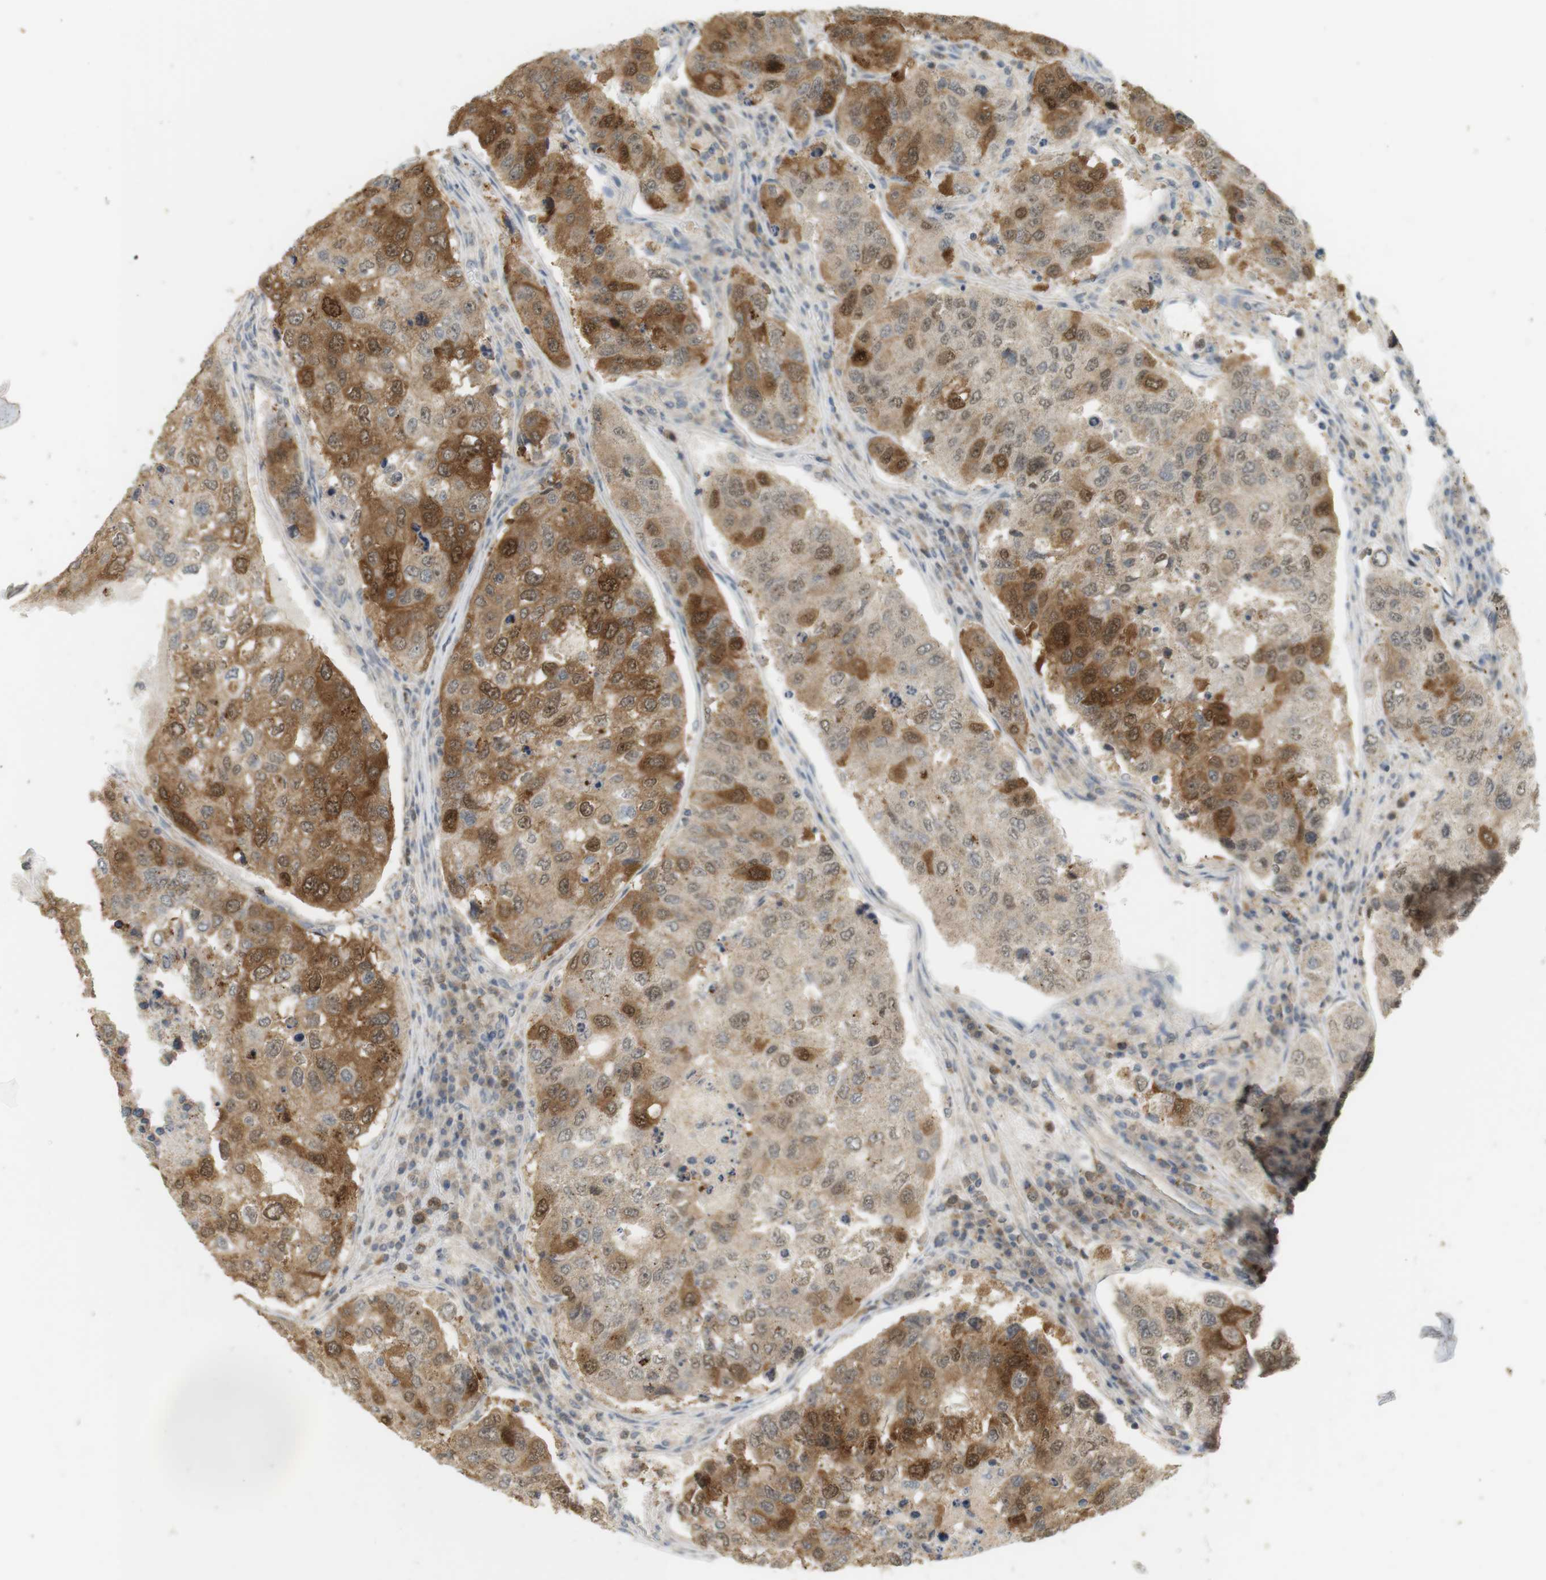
{"staining": {"intensity": "moderate", "quantity": ">75%", "location": "cytoplasmic/membranous"}, "tissue": "urothelial cancer", "cell_type": "Tumor cells", "image_type": "cancer", "snomed": [{"axis": "morphology", "description": "Urothelial carcinoma, High grade"}, {"axis": "topography", "description": "Lymph node"}, {"axis": "topography", "description": "Urinary bladder"}], "caption": "High-grade urothelial carcinoma stained with a protein marker exhibits moderate staining in tumor cells.", "gene": "TTK", "patient": {"sex": "male", "age": 51}}